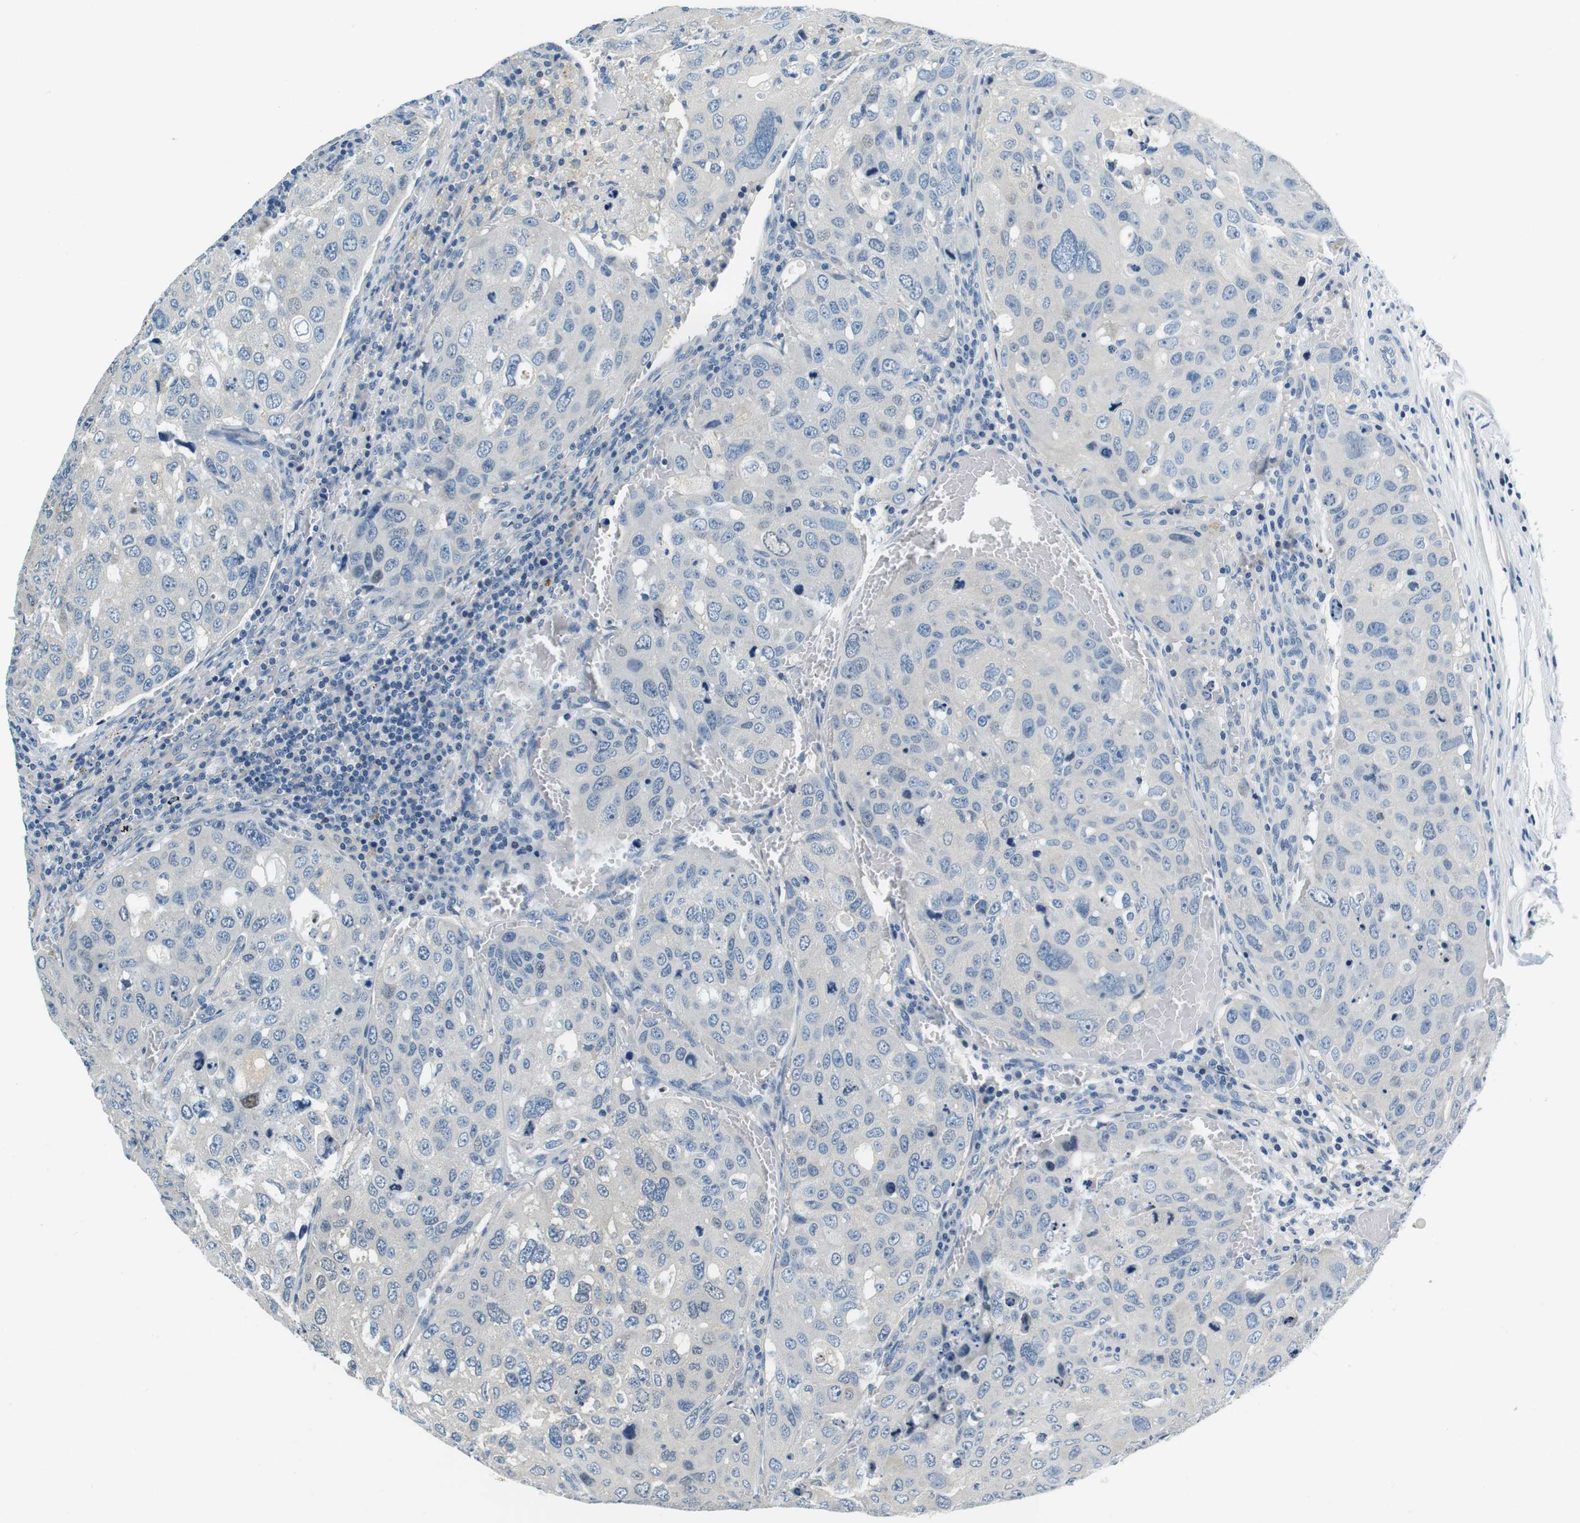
{"staining": {"intensity": "negative", "quantity": "none", "location": "none"}, "tissue": "urothelial cancer", "cell_type": "Tumor cells", "image_type": "cancer", "snomed": [{"axis": "morphology", "description": "Urothelial carcinoma, High grade"}, {"axis": "topography", "description": "Lymph node"}, {"axis": "topography", "description": "Urinary bladder"}], "caption": "Immunohistochemical staining of urothelial cancer exhibits no significant expression in tumor cells. The staining is performed using DAB brown chromogen with nuclei counter-stained in using hematoxylin.", "gene": "KCNJ5", "patient": {"sex": "male", "age": 51}}